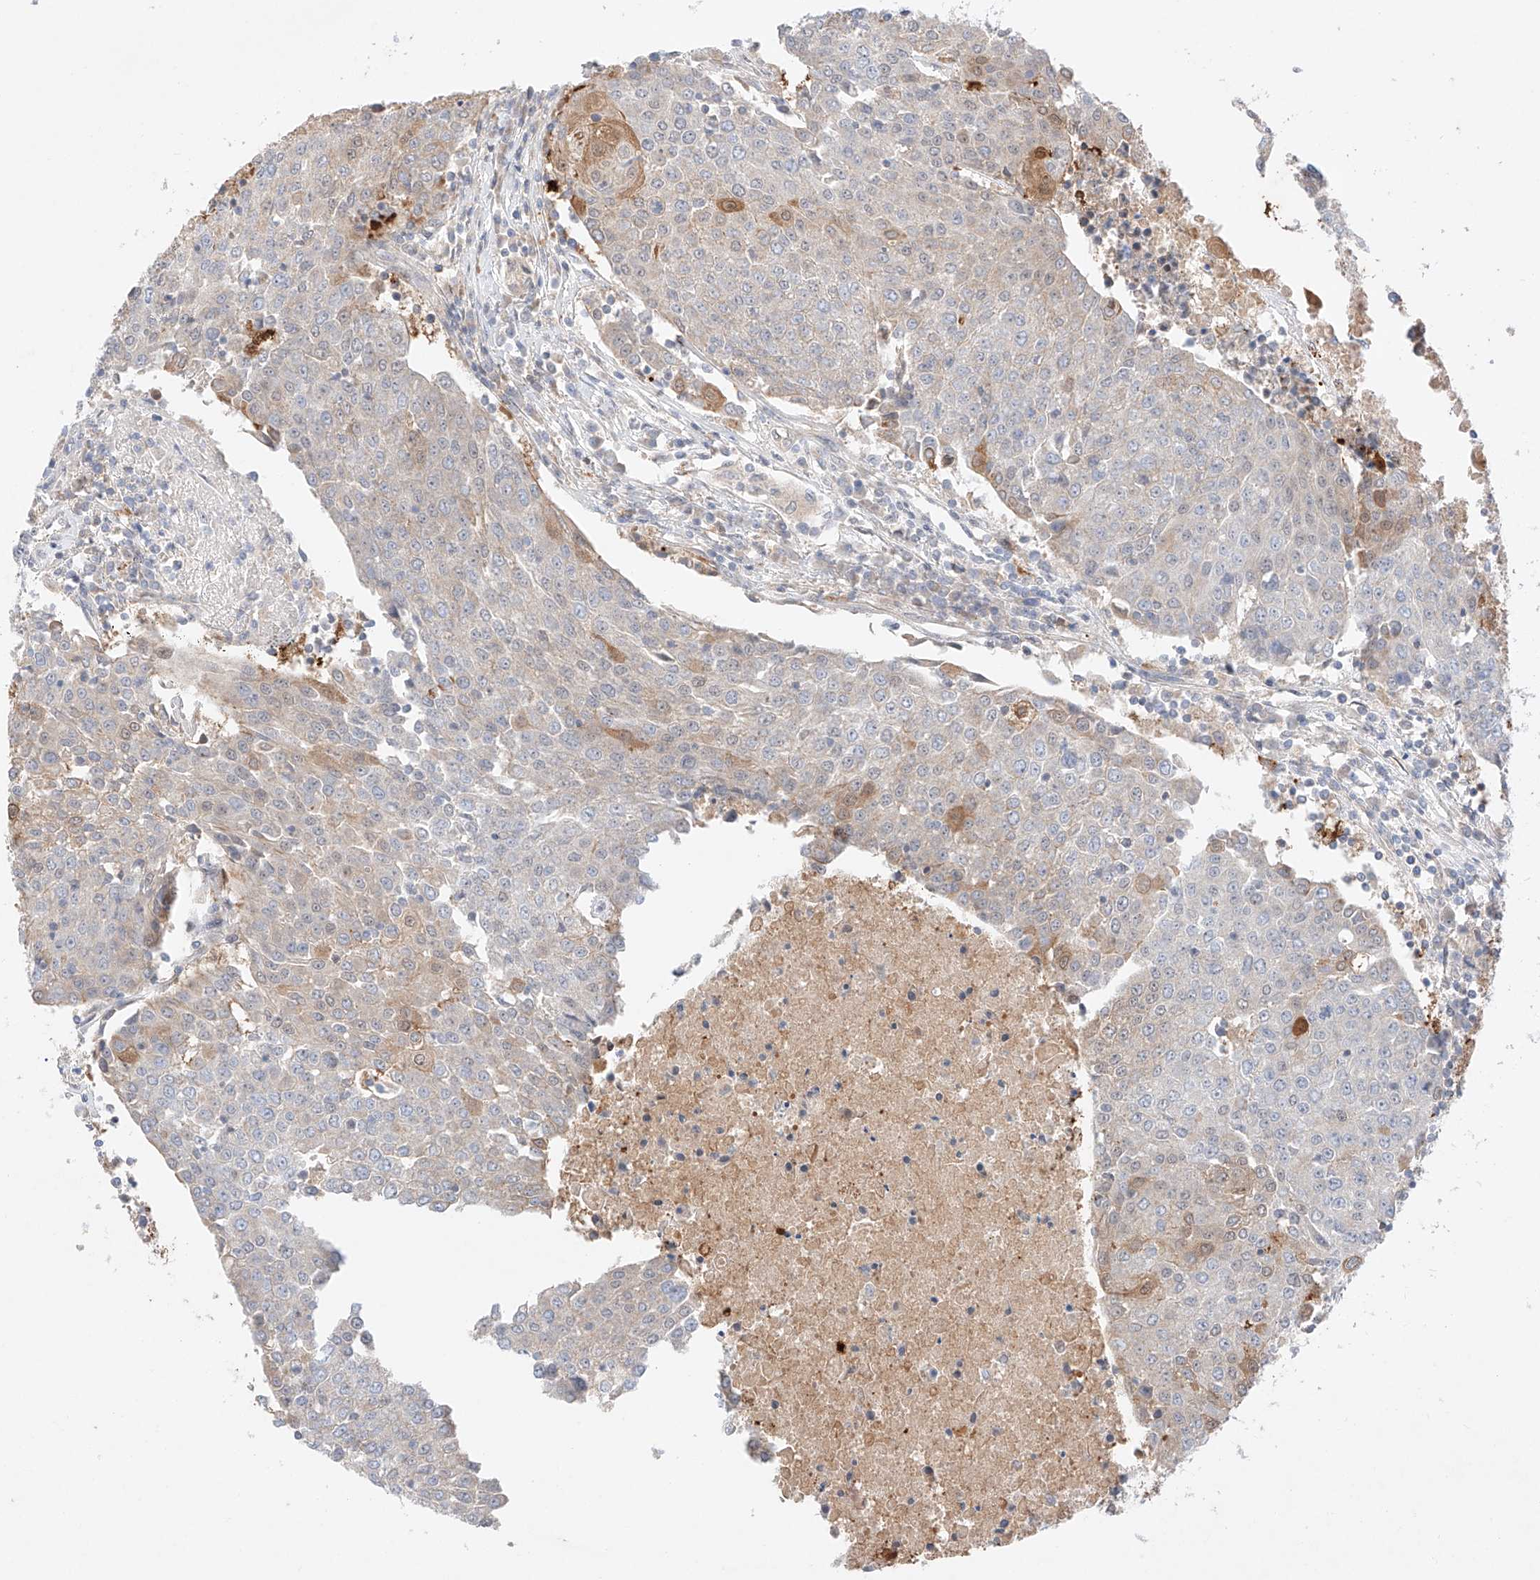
{"staining": {"intensity": "moderate", "quantity": "<25%", "location": "cytoplasmic/membranous,nuclear"}, "tissue": "urothelial cancer", "cell_type": "Tumor cells", "image_type": "cancer", "snomed": [{"axis": "morphology", "description": "Urothelial carcinoma, High grade"}, {"axis": "topography", "description": "Urinary bladder"}], "caption": "The image reveals a brown stain indicating the presence of a protein in the cytoplasmic/membranous and nuclear of tumor cells in high-grade urothelial carcinoma. (DAB IHC with brightfield microscopy, high magnification).", "gene": "GCNT1", "patient": {"sex": "female", "age": 85}}